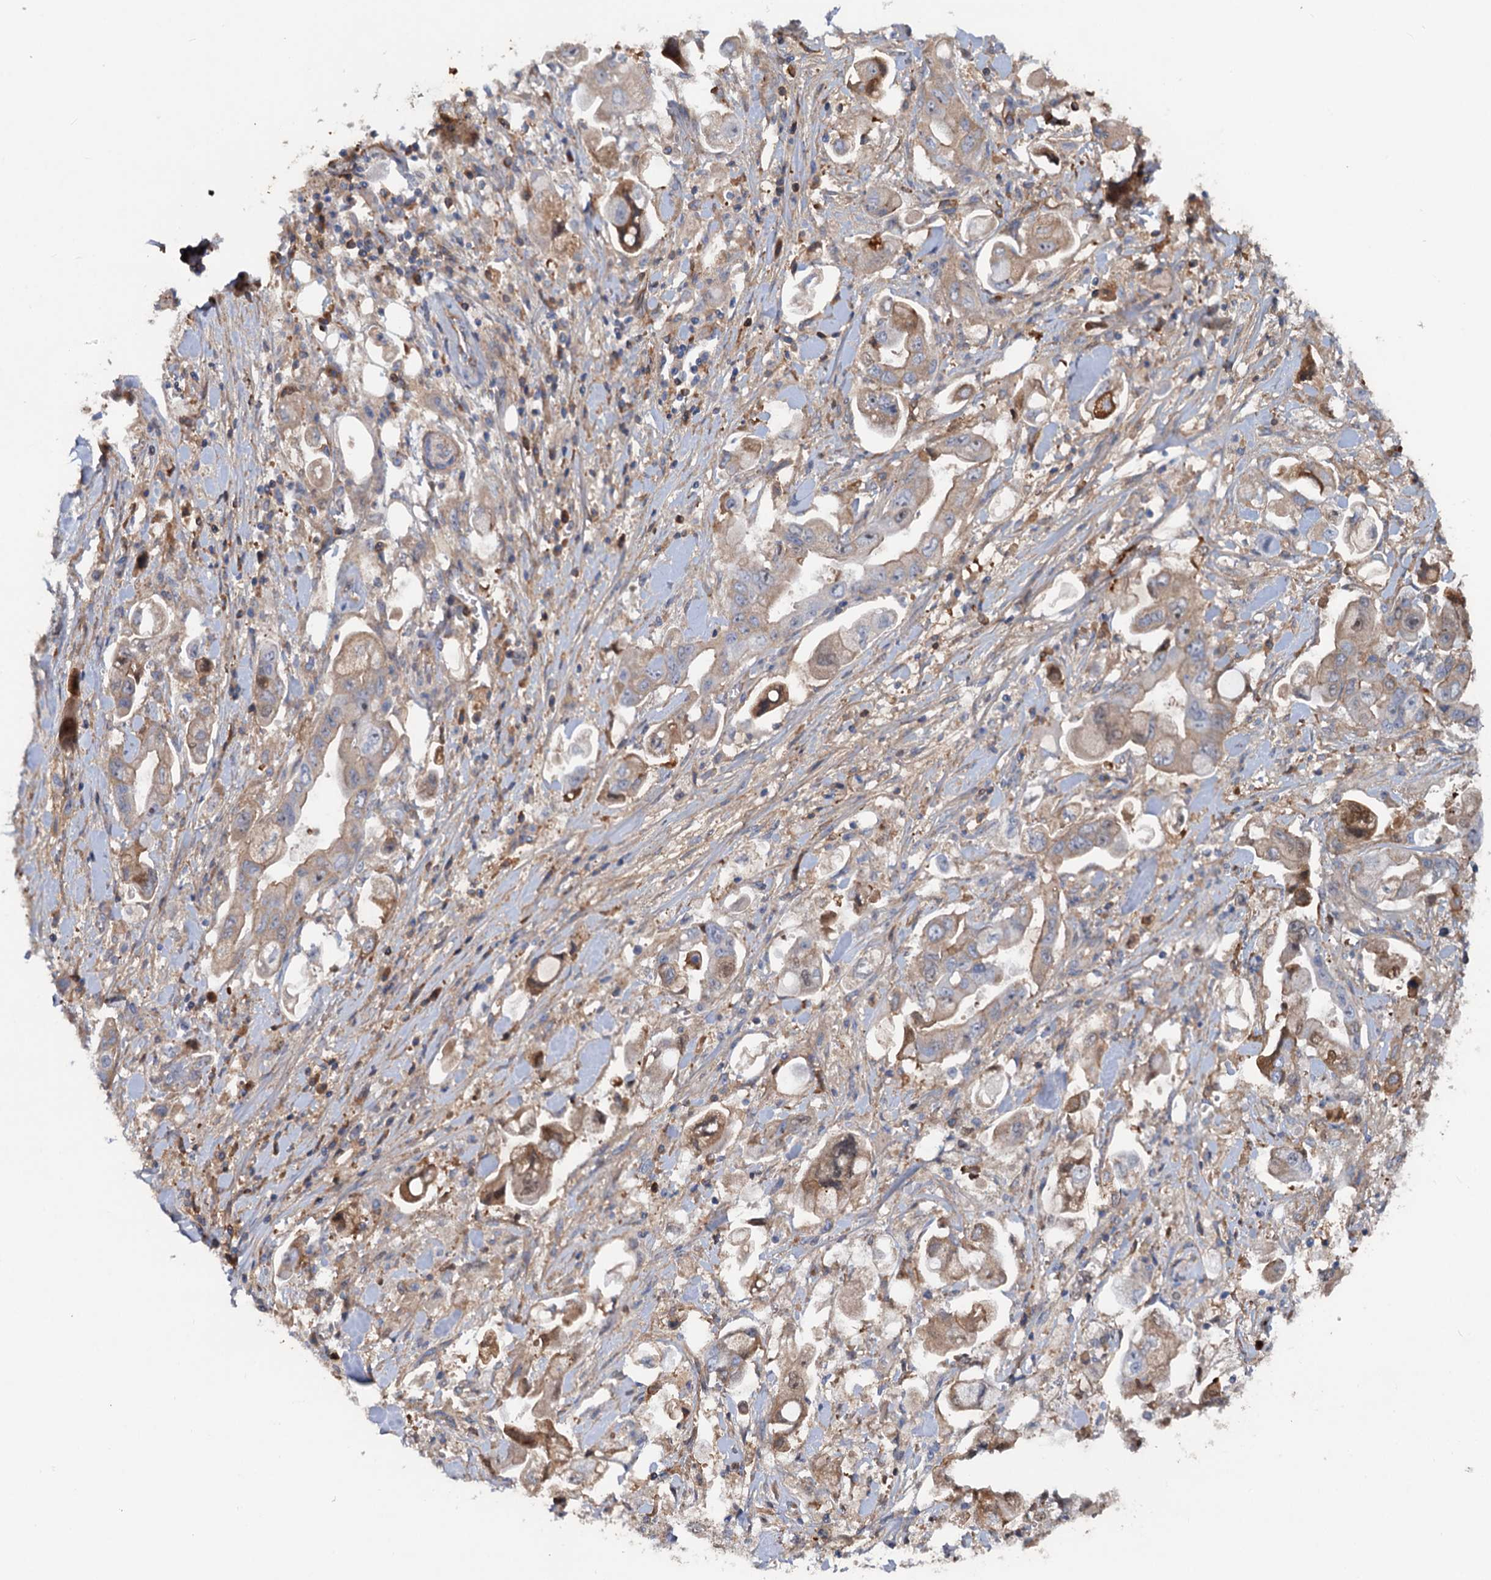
{"staining": {"intensity": "moderate", "quantity": "25%-75%", "location": "cytoplasmic/membranous"}, "tissue": "stomach cancer", "cell_type": "Tumor cells", "image_type": "cancer", "snomed": [{"axis": "morphology", "description": "Adenocarcinoma, NOS"}, {"axis": "topography", "description": "Stomach"}], "caption": "About 25%-75% of tumor cells in adenocarcinoma (stomach) exhibit moderate cytoplasmic/membranous protein positivity as visualized by brown immunohistochemical staining.", "gene": "CHRD", "patient": {"sex": "male", "age": 62}}